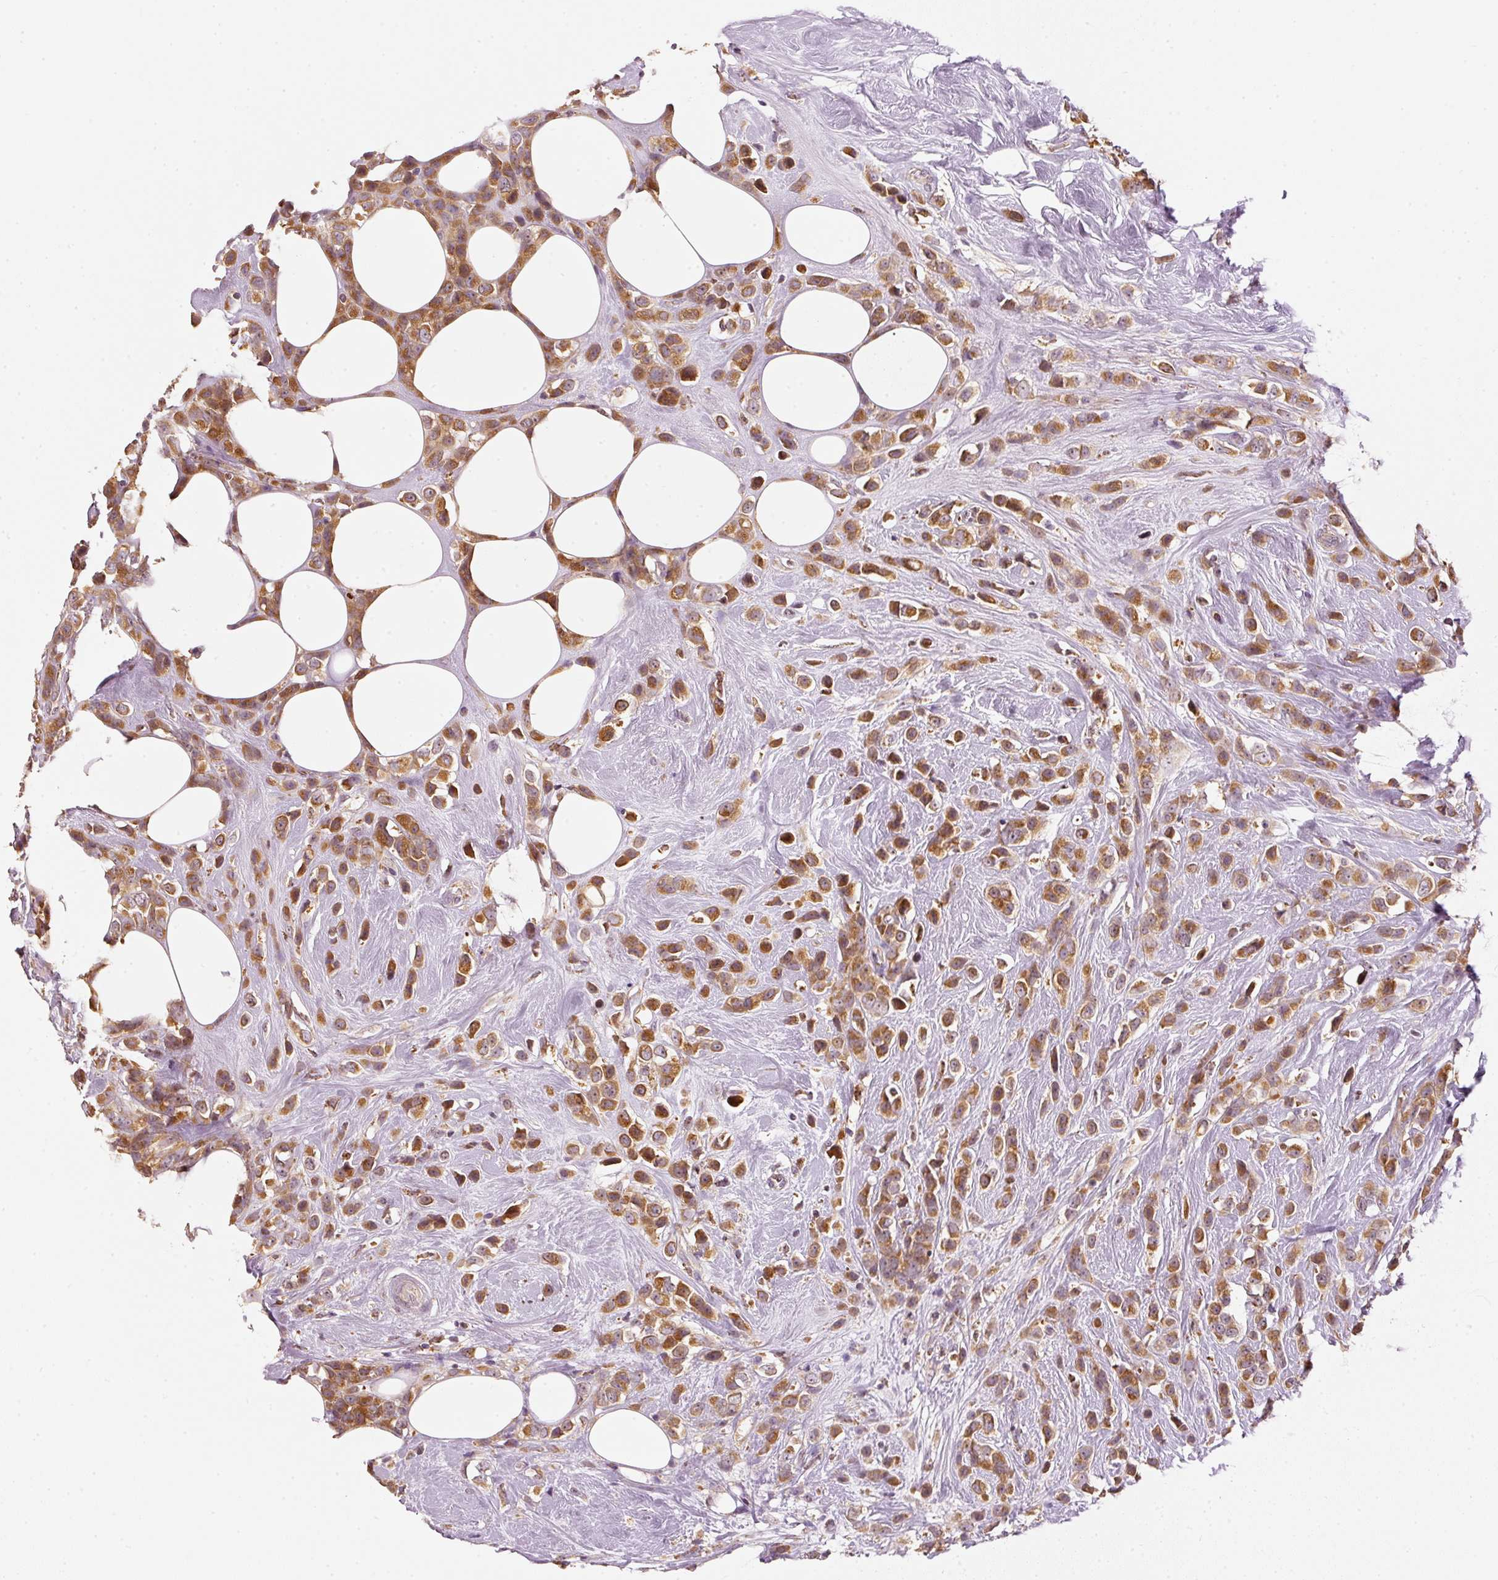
{"staining": {"intensity": "moderate", "quantity": ">75%", "location": "cytoplasmic/membranous"}, "tissue": "breast cancer", "cell_type": "Tumor cells", "image_type": "cancer", "snomed": [{"axis": "morphology", "description": "Duct carcinoma"}, {"axis": "topography", "description": "Breast"}], "caption": "Protein expression analysis of human breast cancer (intraductal carcinoma) reveals moderate cytoplasmic/membranous staining in about >75% of tumor cells.", "gene": "MTHFD1L", "patient": {"sex": "female", "age": 80}}